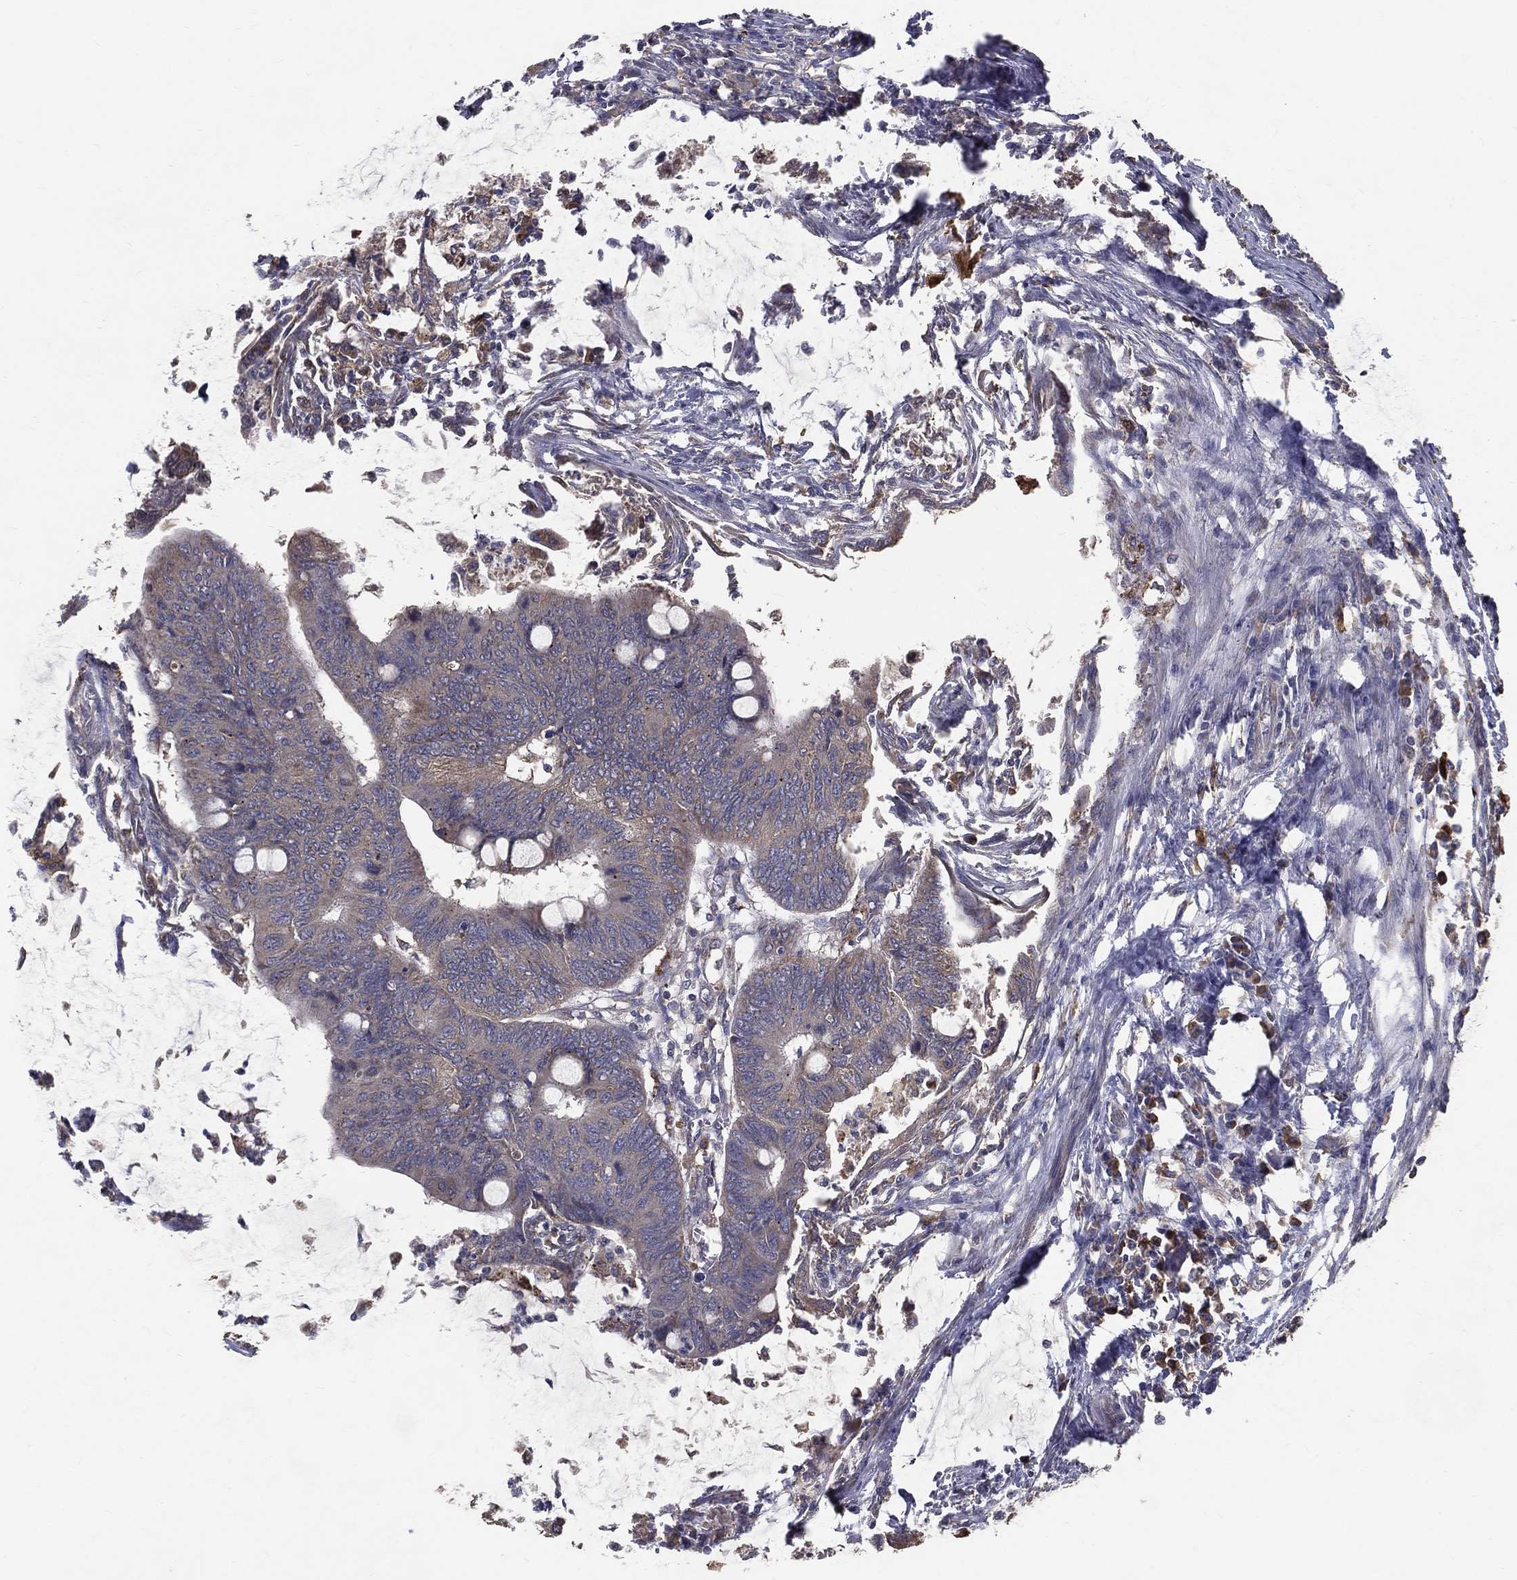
{"staining": {"intensity": "negative", "quantity": "none", "location": "none"}, "tissue": "colorectal cancer", "cell_type": "Tumor cells", "image_type": "cancer", "snomed": [{"axis": "morphology", "description": "Normal tissue, NOS"}, {"axis": "morphology", "description": "Adenocarcinoma, NOS"}, {"axis": "topography", "description": "Rectum"}, {"axis": "topography", "description": "Peripheral nerve tissue"}], "caption": "Micrograph shows no significant protein positivity in tumor cells of colorectal cancer (adenocarcinoma).", "gene": "MT-ND1", "patient": {"sex": "male", "age": 92}}